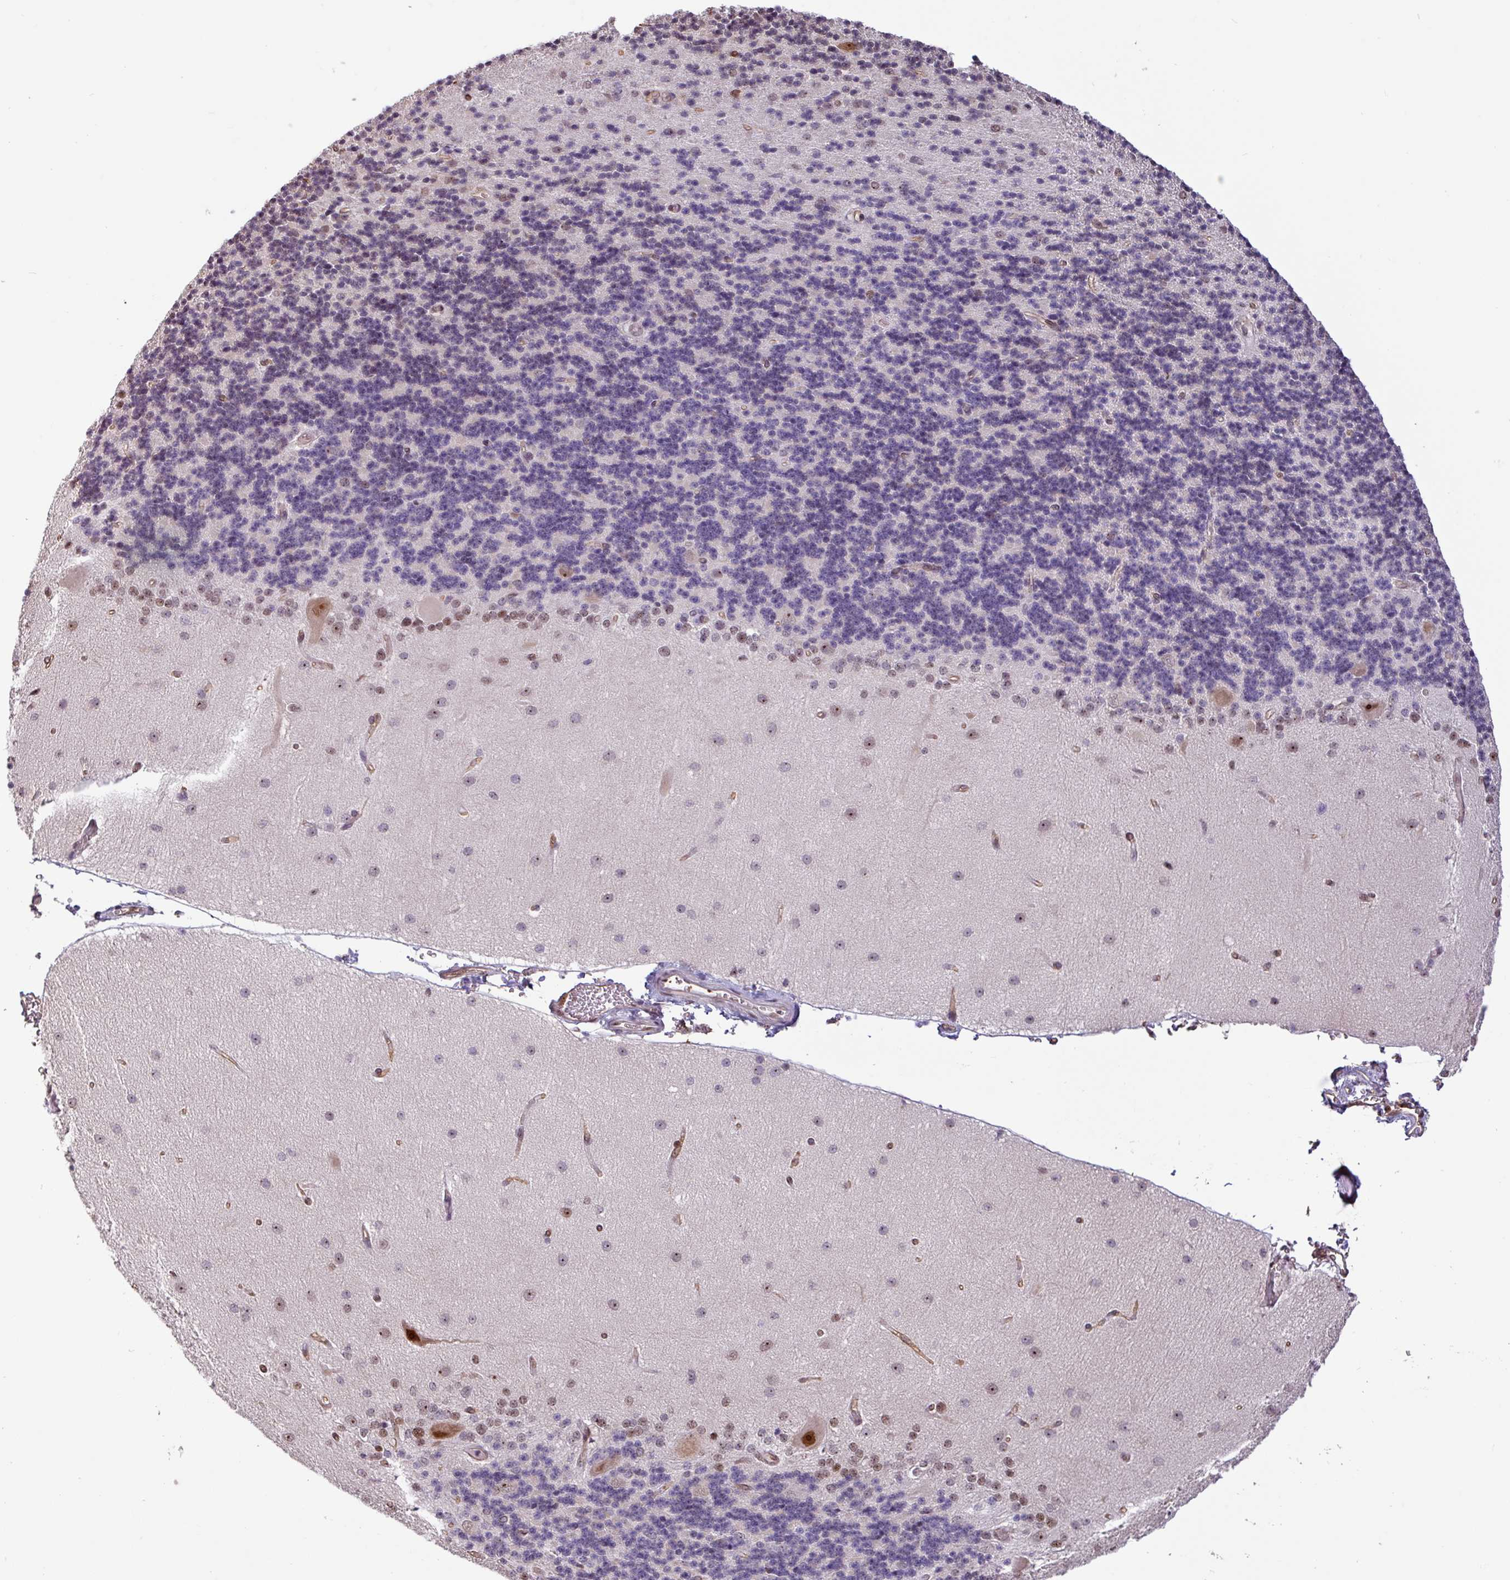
{"staining": {"intensity": "negative", "quantity": "none", "location": "none"}, "tissue": "cerebellum", "cell_type": "Cells in granular layer", "image_type": "normal", "snomed": [{"axis": "morphology", "description": "Normal tissue, NOS"}, {"axis": "topography", "description": "Cerebellum"}], "caption": "Micrograph shows no protein expression in cells in granular layer of benign cerebellum. Nuclei are stained in blue.", "gene": "RRN3", "patient": {"sex": "female", "age": 29}}